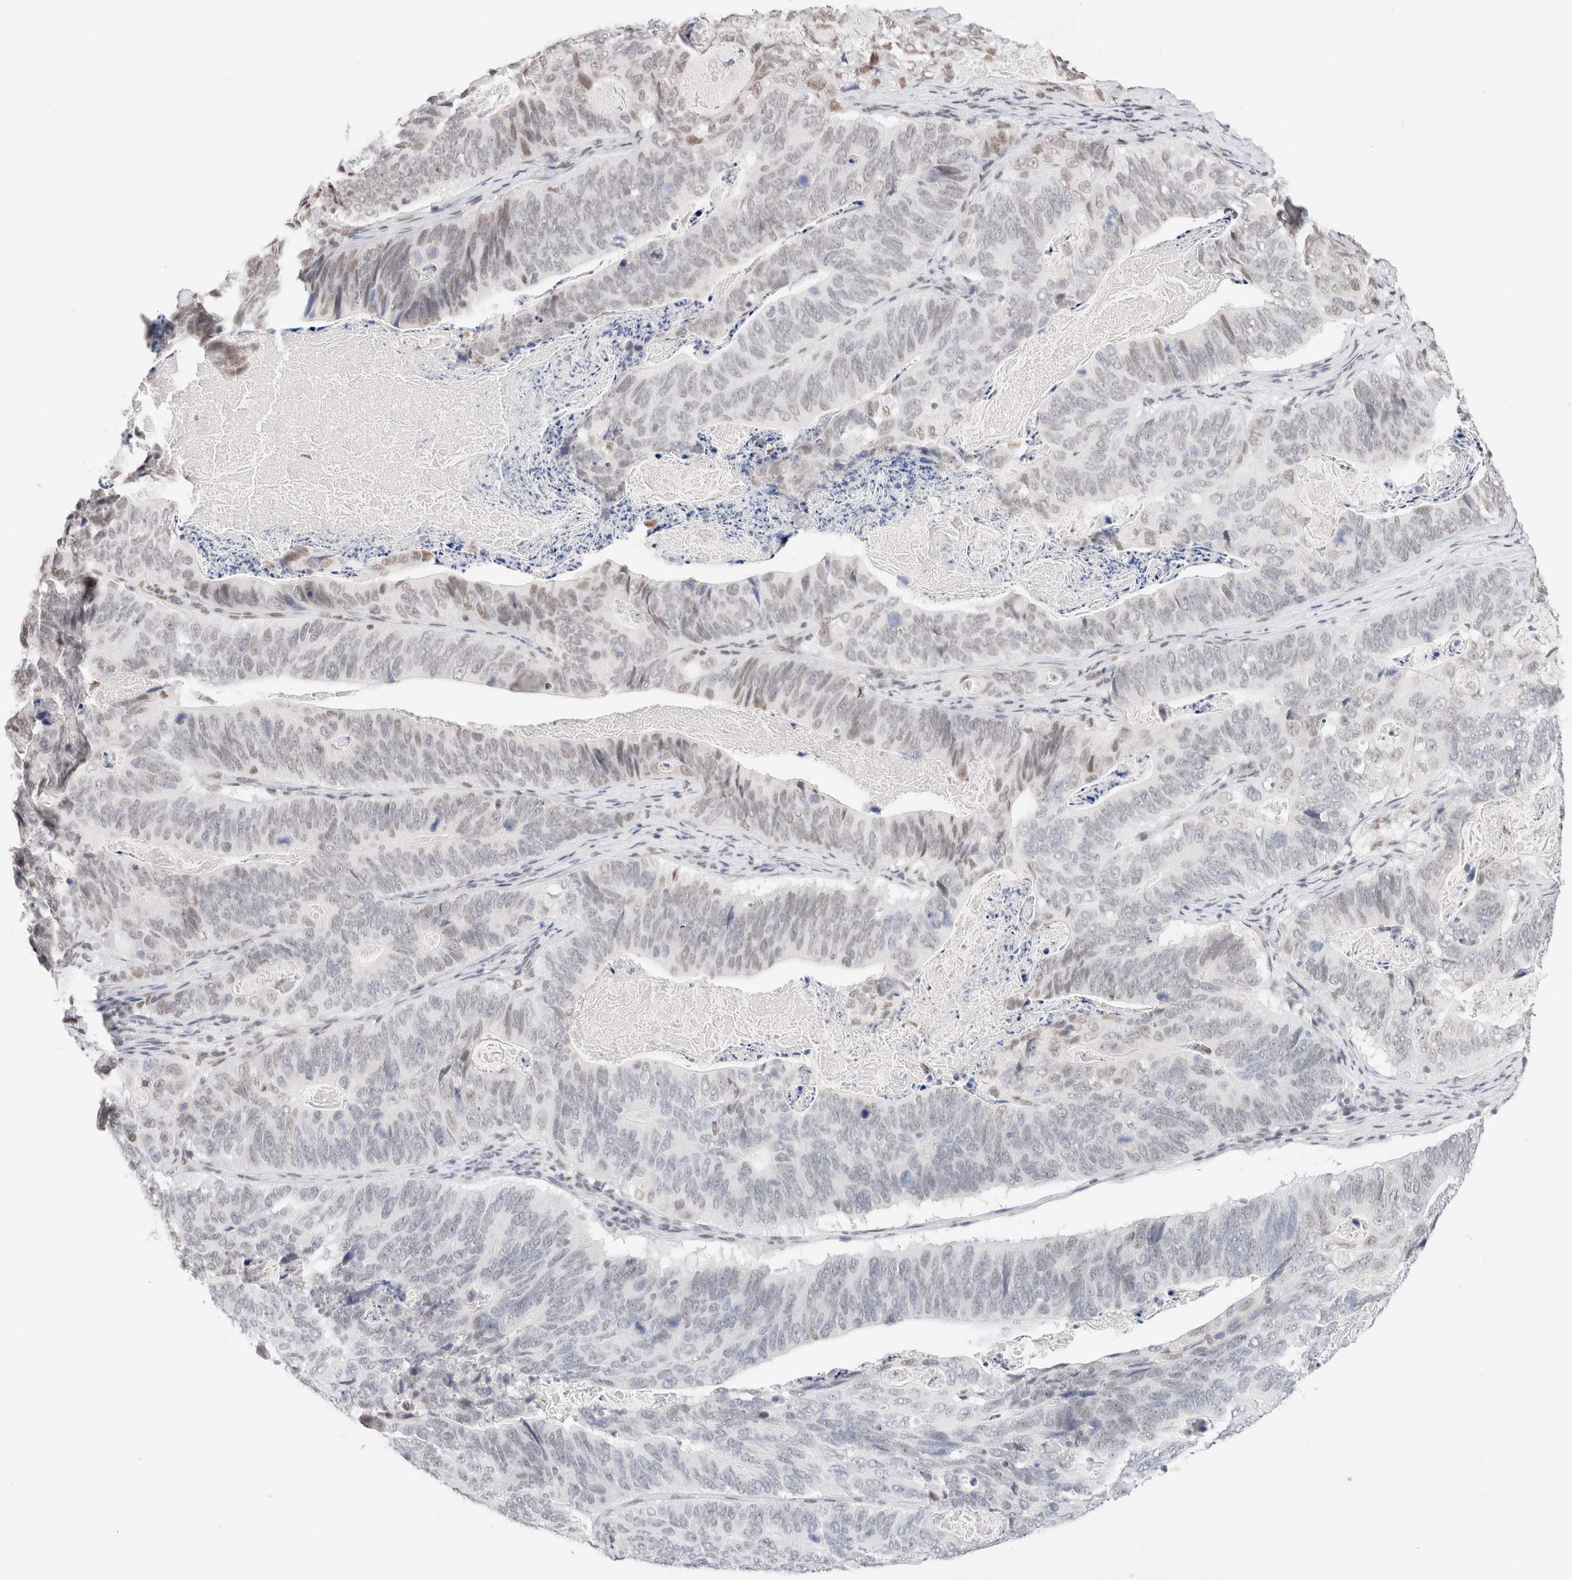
{"staining": {"intensity": "weak", "quantity": "<25%", "location": "nuclear"}, "tissue": "stomach cancer", "cell_type": "Tumor cells", "image_type": "cancer", "snomed": [{"axis": "morphology", "description": "Normal tissue, NOS"}, {"axis": "morphology", "description": "Adenocarcinoma, NOS"}, {"axis": "topography", "description": "Stomach"}], "caption": "Immunohistochemistry (IHC) photomicrograph of neoplastic tissue: stomach adenocarcinoma stained with DAB (3,3'-diaminobenzidine) exhibits no significant protein positivity in tumor cells.", "gene": "SUPT3H", "patient": {"sex": "female", "age": 89}}